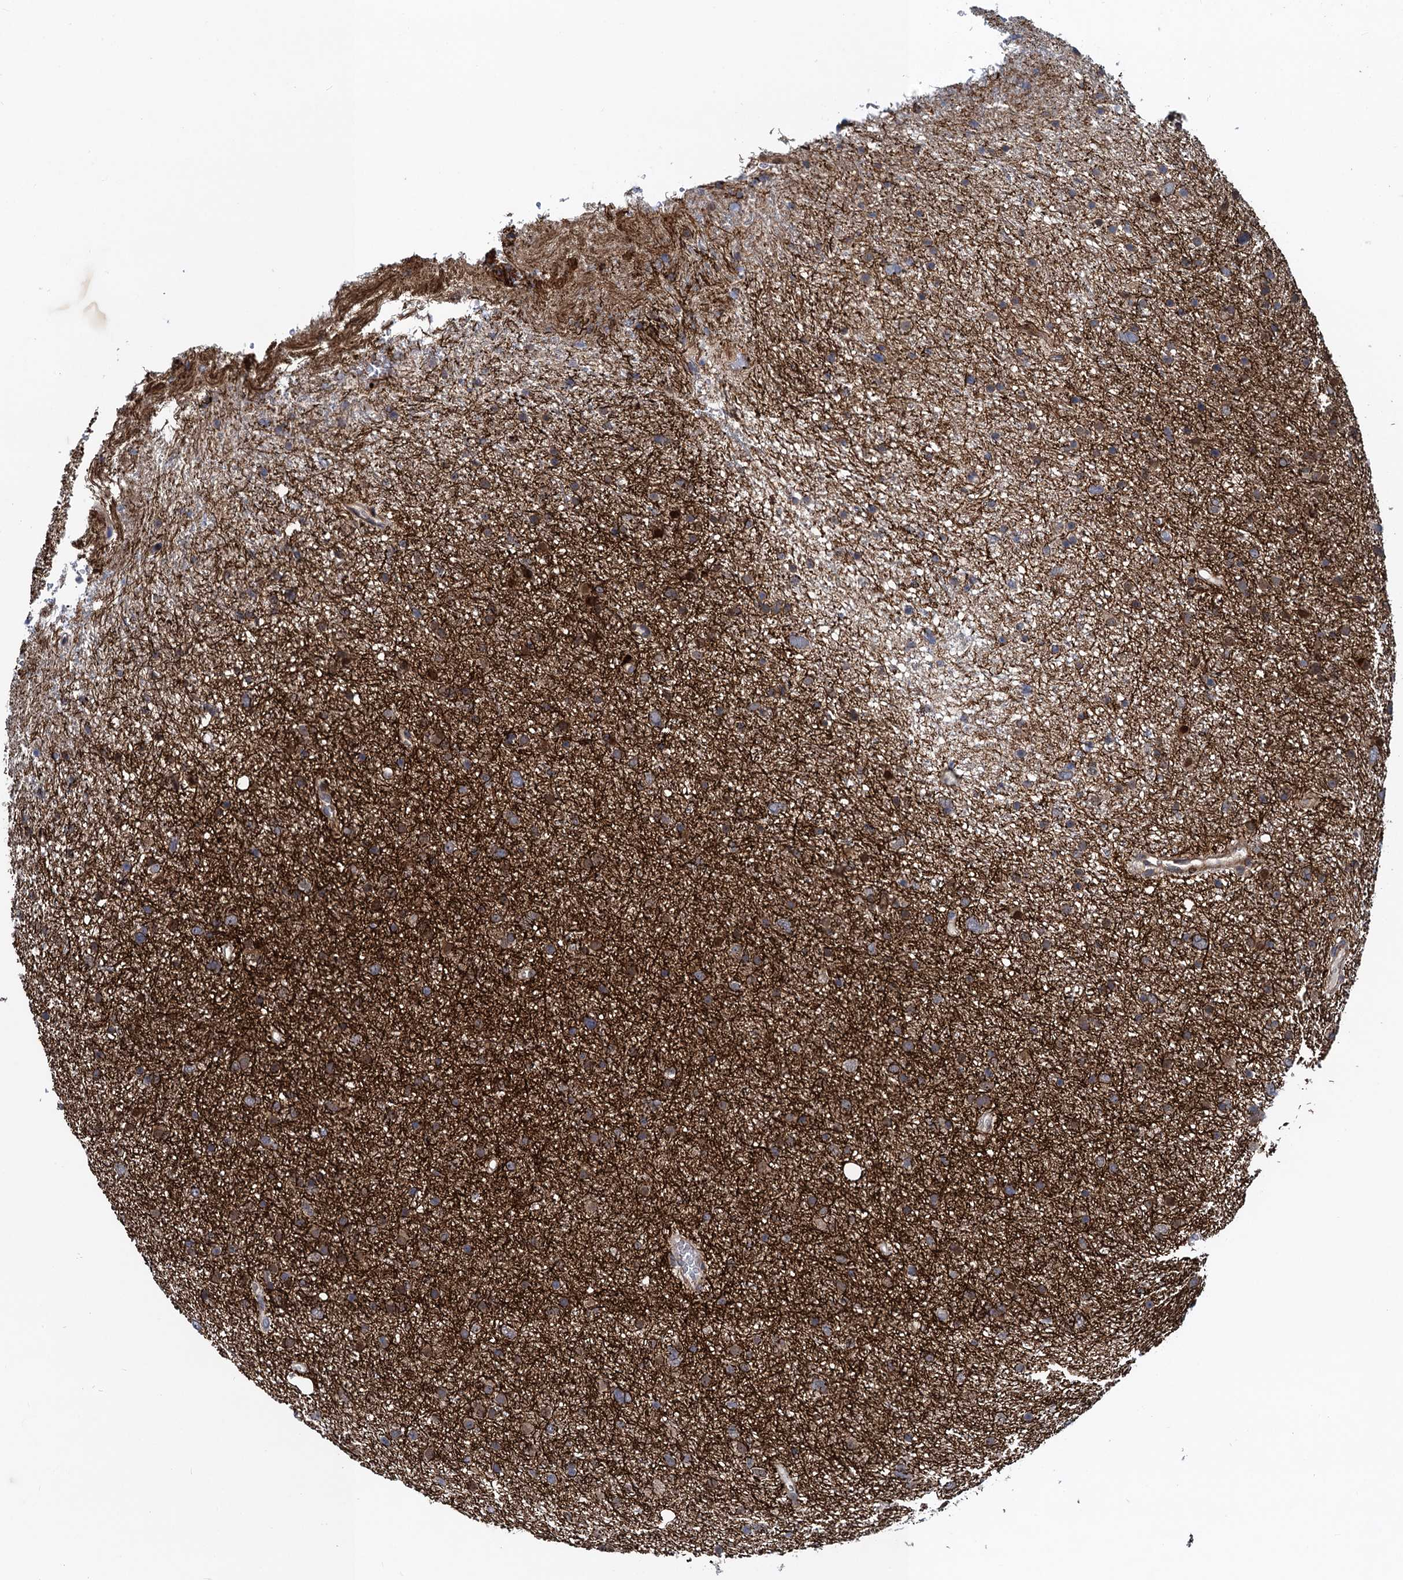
{"staining": {"intensity": "moderate", "quantity": "25%-75%", "location": "cytoplasmic/membranous"}, "tissue": "glioma", "cell_type": "Tumor cells", "image_type": "cancer", "snomed": [{"axis": "morphology", "description": "Glioma, malignant, Low grade"}, {"axis": "topography", "description": "Cerebral cortex"}], "caption": "Protein expression analysis of human malignant glioma (low-grade) reveals moderate cytoplasmic/membranous staining in about 25%-75% of tumor cells.", "gene": "ATOSA", "patient": {"sex": "female", "age": 39}}